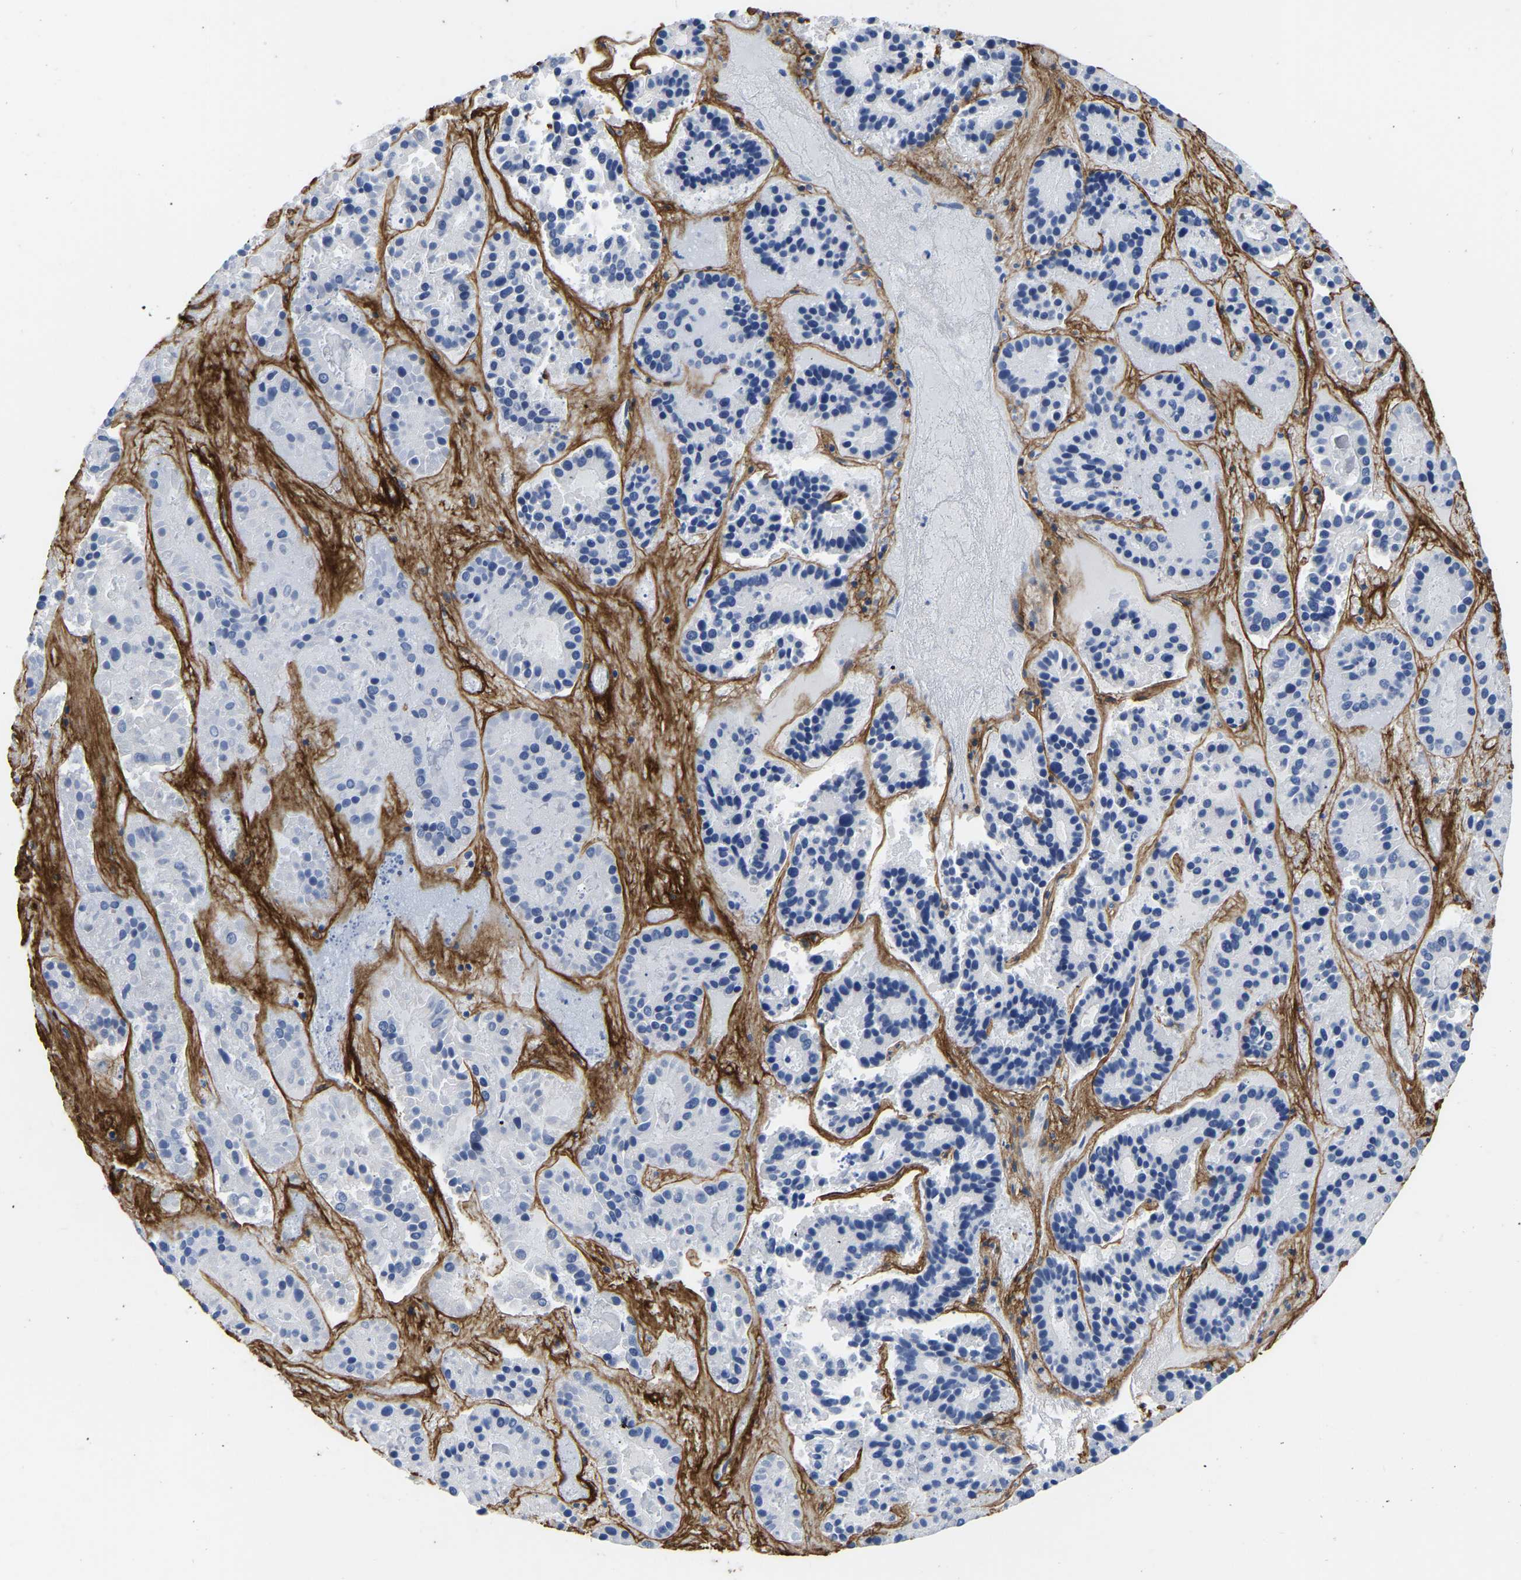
{"staining": {"intensity": "negative", "quantity": "none", "location": "none"}, "tissue": "pancreatic cancer", "cell_type": "Tumor cells", "image_type": "cancer", "snomed": [{"axis": "morphology", "description": "Adenocarcinoma, NOS"}, {"axis": "topography", "description": "Pancreas"}], "caption": "Photomicrograph shows no significant protein expression in tumor cells of pancreatic cancer.", "gene": "COL6A1", "patient": {"sex": "male", "age": 50}}